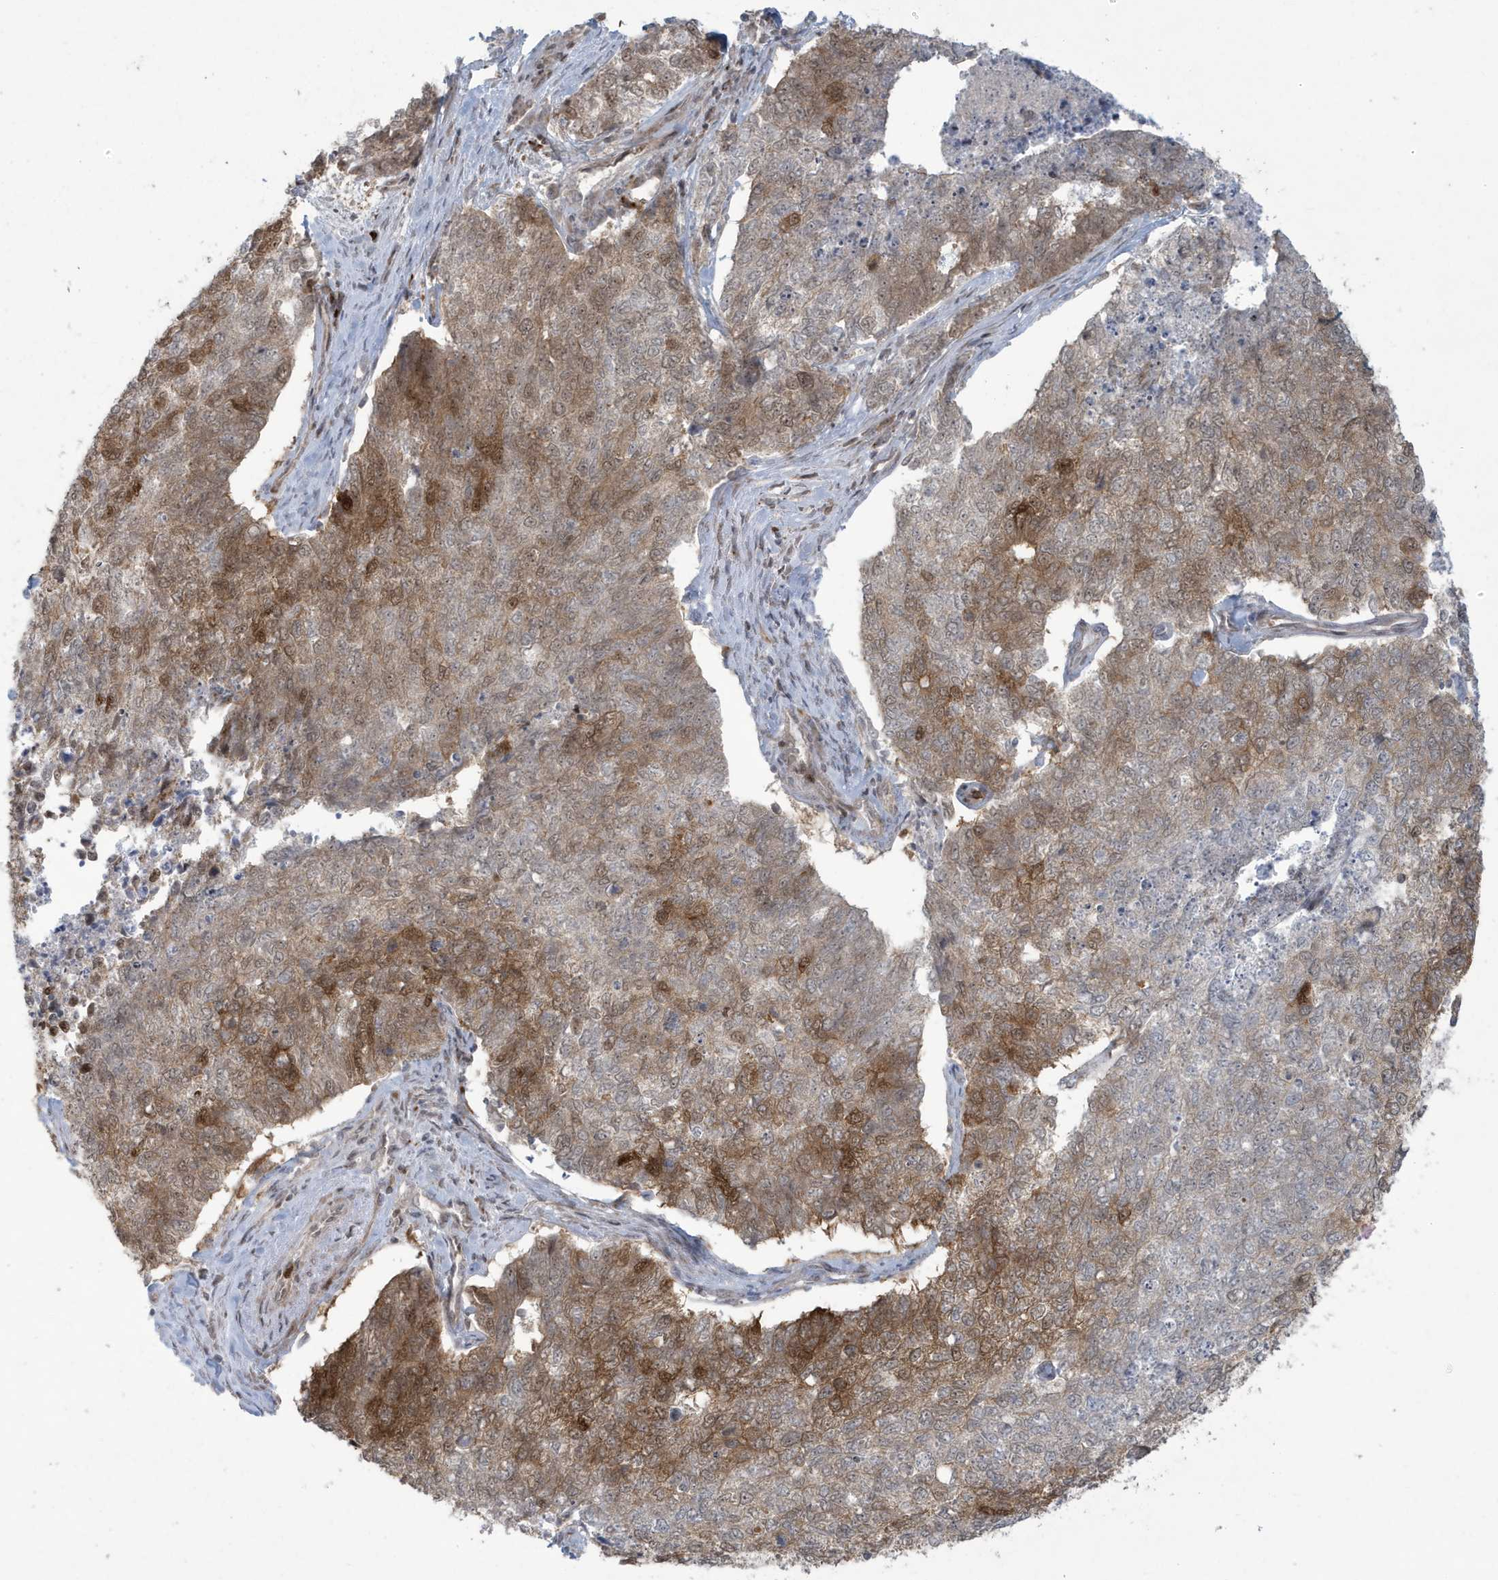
{"staining": {"intensity": "moderate", "quantity": ">75%", "location": "cytoplasmic/membranous,nuclear"}, "tissue": "cervical cancer", "cell_type": "Tumor cells", "image_type": "cancer", "snomed": [{"axis": "morphology", "description": "Squamous cell carcinoma, NOS"}, {"axis": "topography", "description": "Cervix"}], "caption": "Immunohistochemical staining of human cervical cancer displays medium levels of moderate cytoplasmic/membranous and nuclear positivity in approximately >75% of tumor cells. Ihc stains the protein in brown and the nuclei are stained blue.", "gene": "C1orf52", "patient": {"sex": "female", "age": 63}}